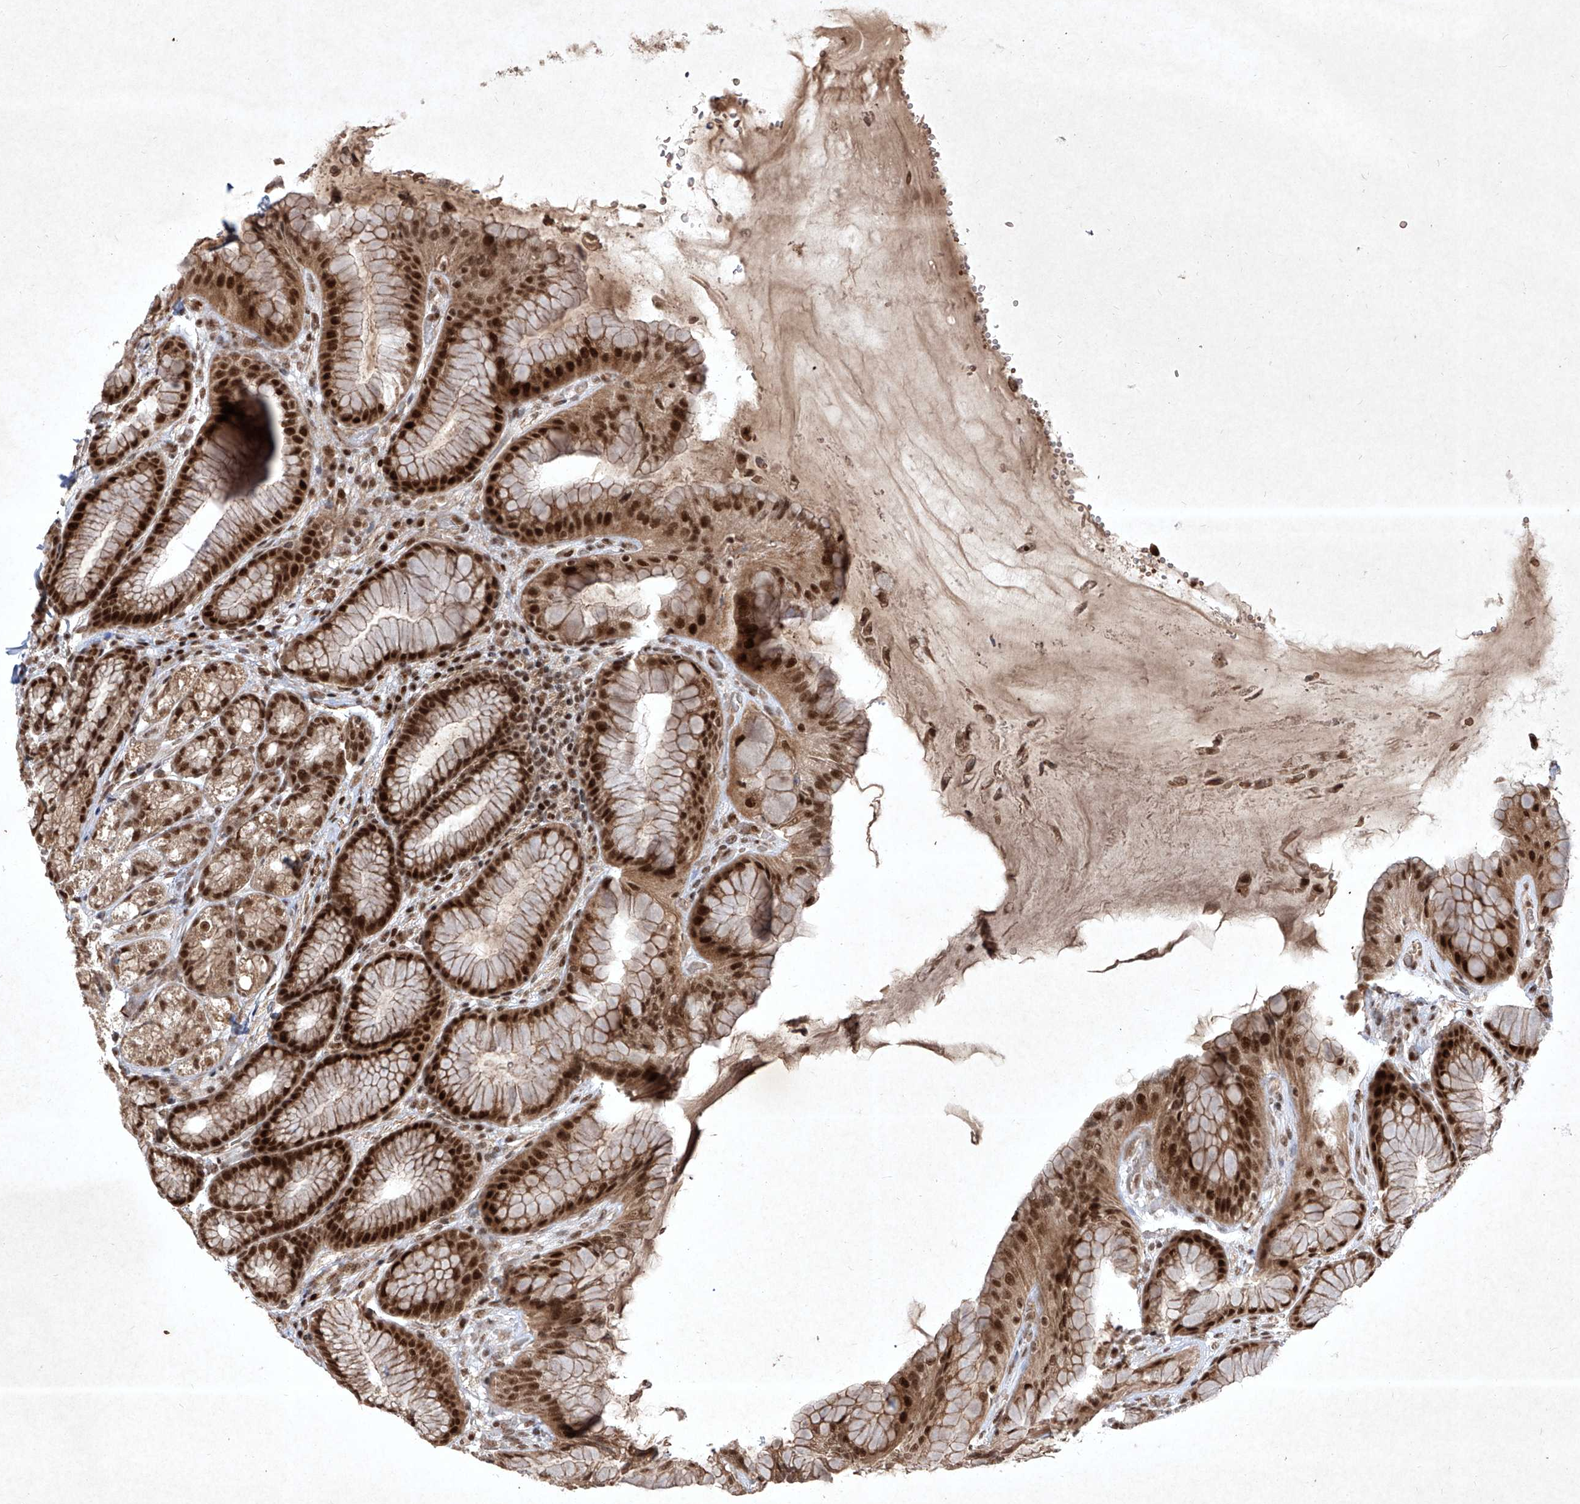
{"staining": {"intensity": "strong", "quantity": ">75%", "location": "cytoplasmic/membranous,nuclear"}, "tissue": "stomach", "cell_type": "Glandular cells", "image_type": "normal", "snomed": [{"axis": "morphology", "description": "Normal tissue, NOS"}, {"axis": "topography", "description": "Stomach"}], "caption": "A brown stain highlights strong cytoplasmic/membranous,nuclear staining of a protein in glandular cells of normal human stomach. (Stains: DAB (3,3'-diaminobenzidine) in brown, nuclei in blue, Microscopy: brightfield microscopy at high magnification).", "gene": "IRF2", "patient": {"sex": "male", "age": 57}}